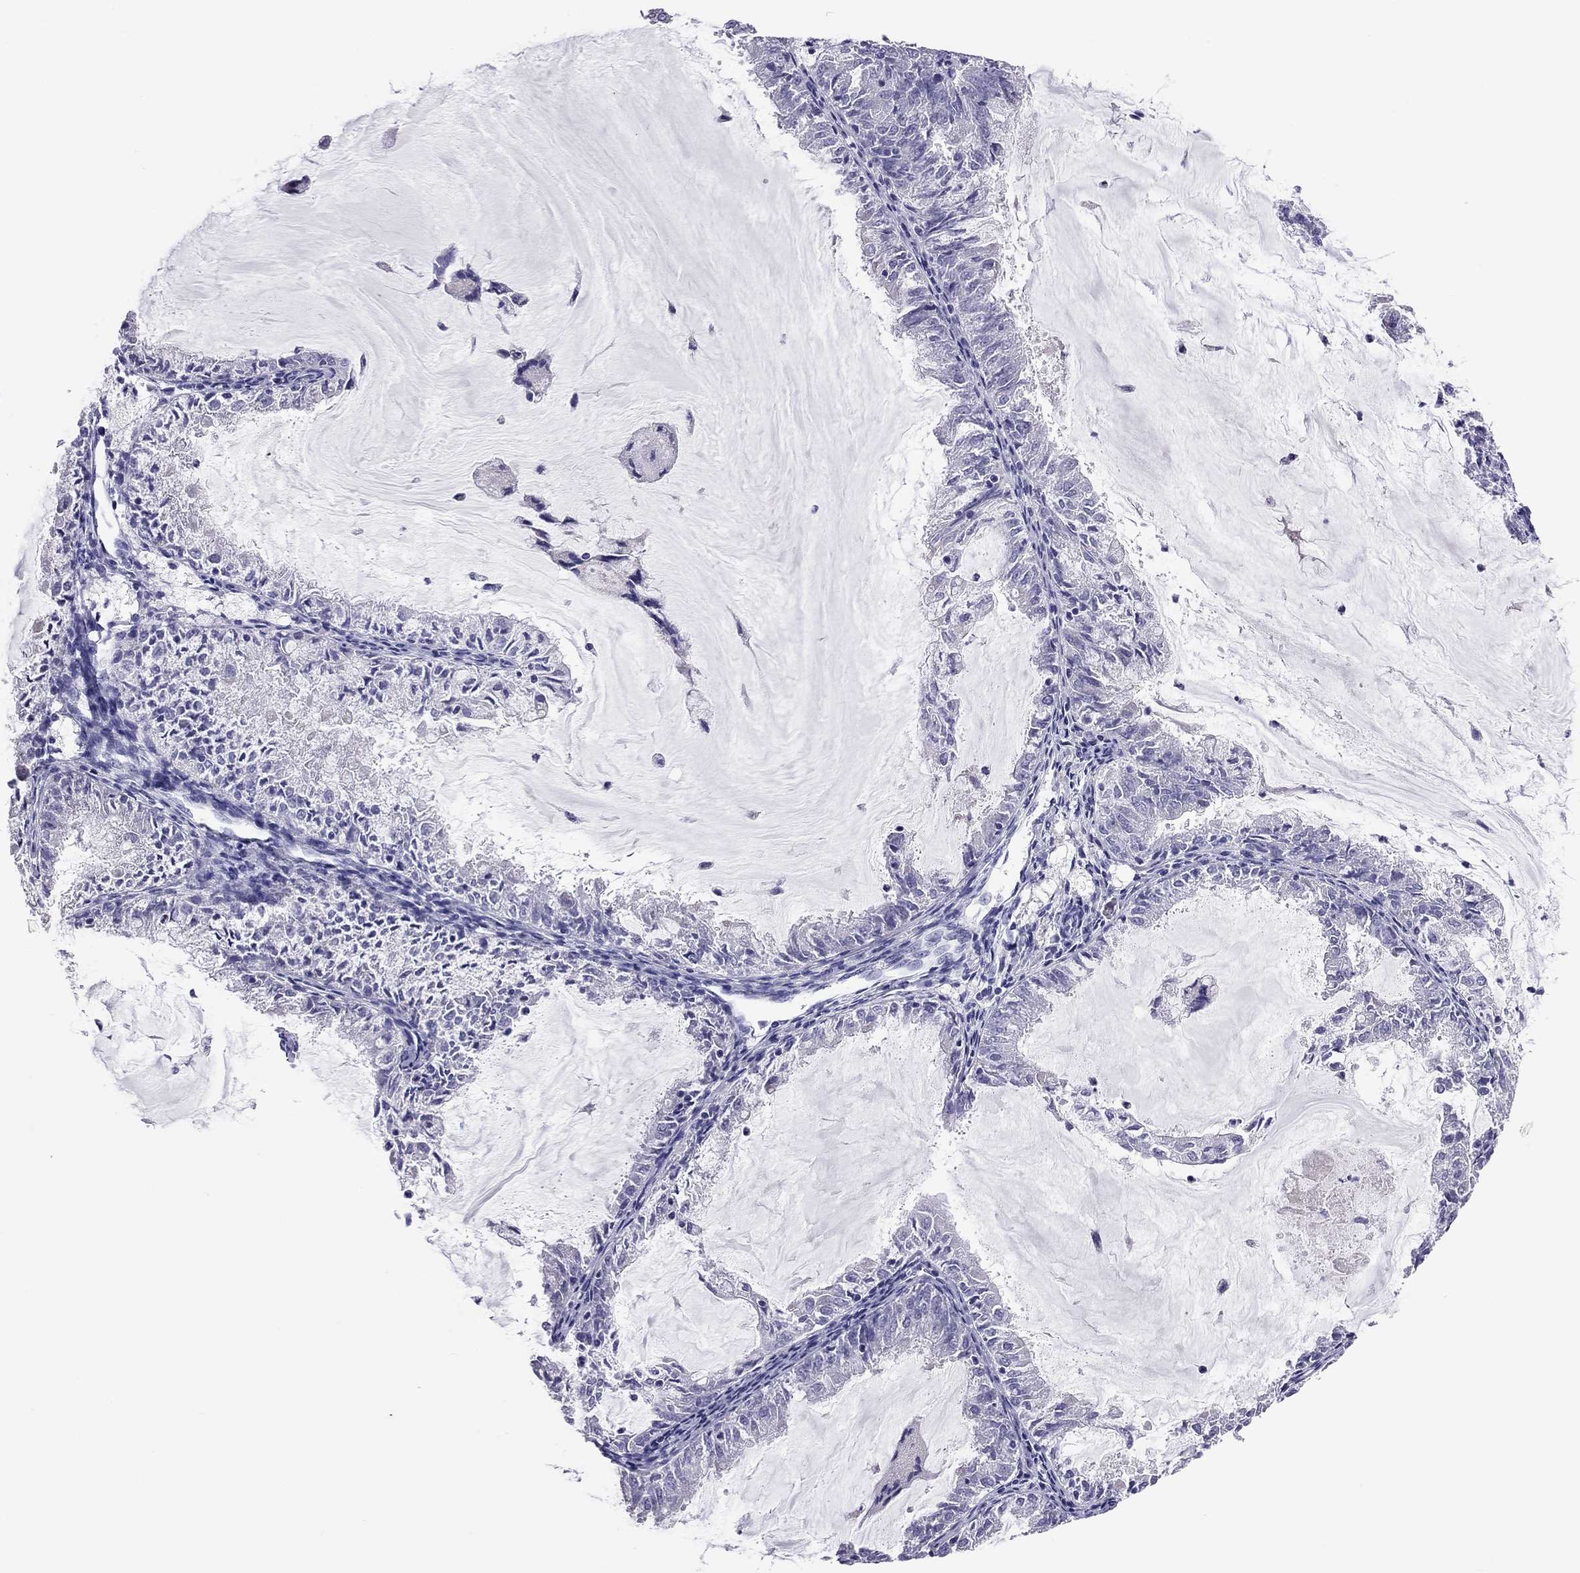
{"staining": {"intensity": "negative", "quantity": "none", "location": "none"}, "tissue": "endometrial cancer", "cell_type": "Tumor cells", "image_type": "cancer", "snomed": [{"axis": "morphology", "description": "Adenocarcinoma, NOS"}, {"axis": "topography", "description": "Endometrium"}], "caption": "The micrograph reveals no staining of tumor cells in adenocarcinoma (endometrial).", "gene": "PPP1R3A", "patient": {"sex": "female", "age": 57}}